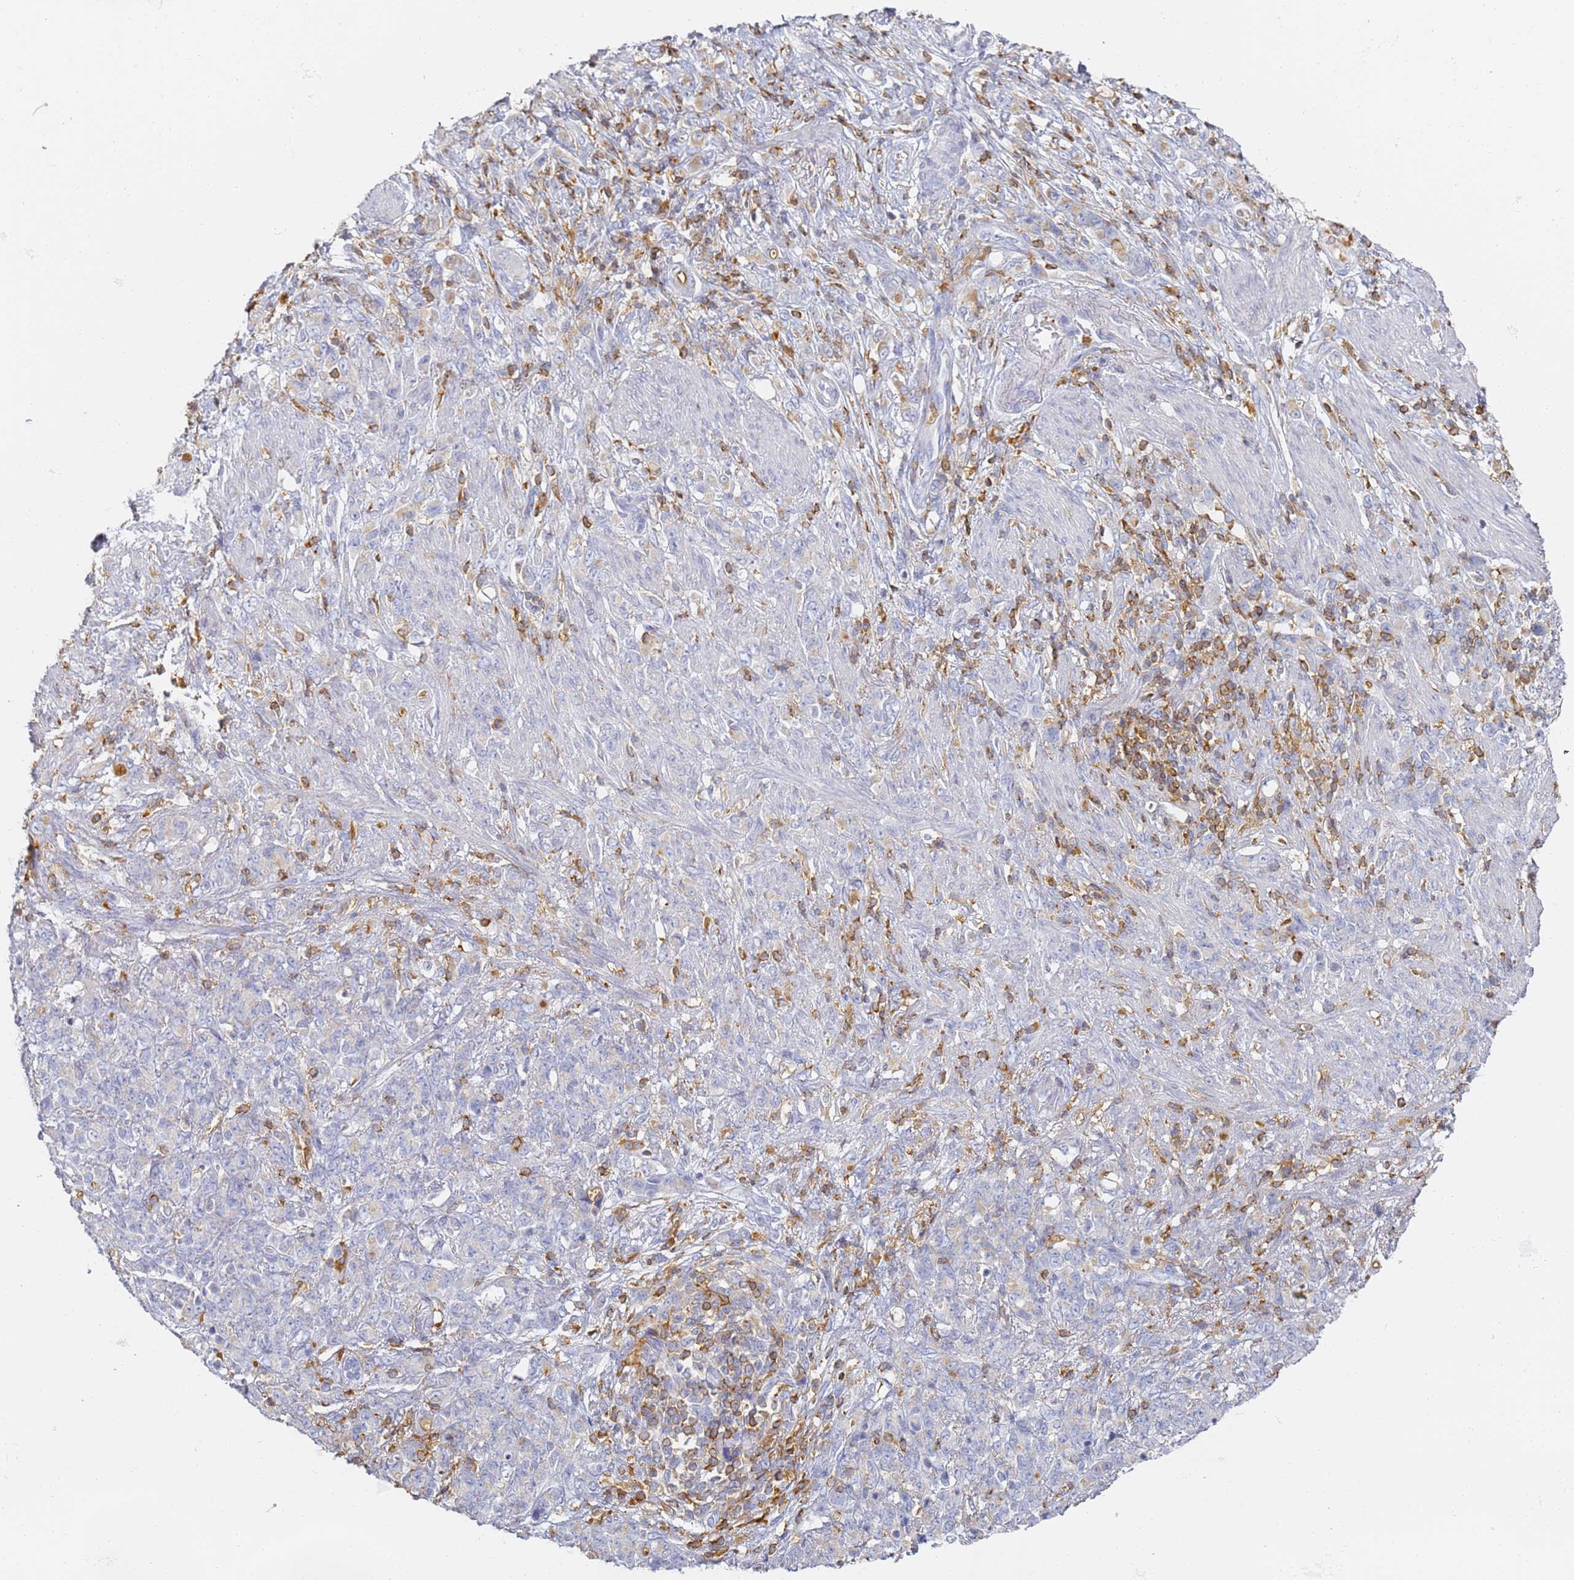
{"staining": {"intensity": "negative", "quantity": "none", "location": "none"}, "tissue": "stomach cancer", "cell_type": "Tumor cells", "image_type": "cancer", "snomed": [{"axis": "morphology", "description": "Adenocarcinoma, NOS"}, {"axis": "topography", "description": "Stomach"}], "caption": "This is an IHC histopathology image of stomach cancer (adenocarcinoma). There is no positivity in tumor cells.", "gene": "BIN2", "patient": {"sex": "female", "age": 79}}